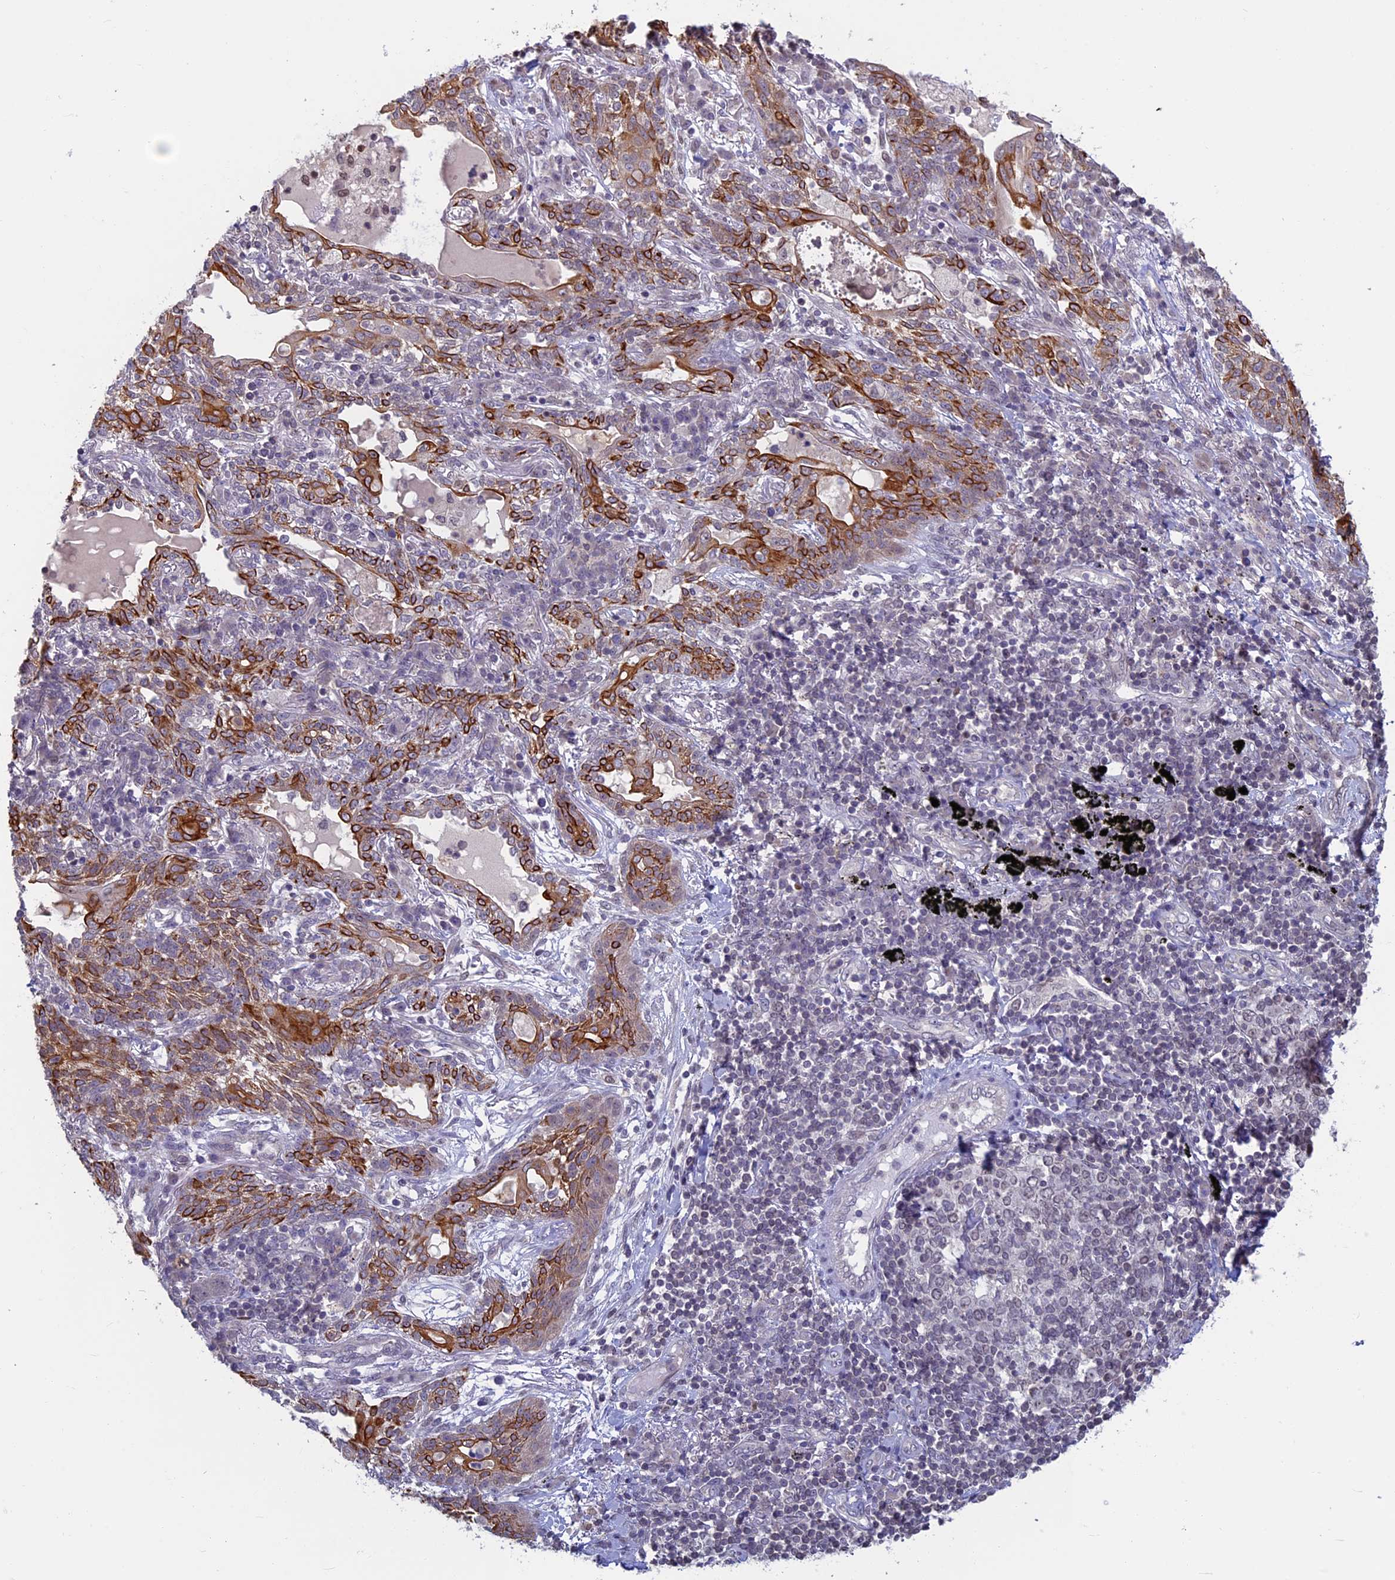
{"staining": {"intensity": "strong", "quantity": "25%-75%", "location": "cytoplasmic/membranous"}, "tissue": "lung cancer", "cell_type": "Tumor cells", "image_type": "cancer", "snomed": [{"axis": "morphology", "description": "Squamous cell carcinoma, NOS"}, {"axis": "topography", "description": "Lung"}], "caption": "A high-resolution histopathology image shows immunohistochemistry staining of squamous cell carcinoma (lung), which shows strong cytoplasmic/membranous positivity in about 25%-75% of tumor cells.", "gene": "SPIRE1", "patient": {"sex": "female", "age": 70}}